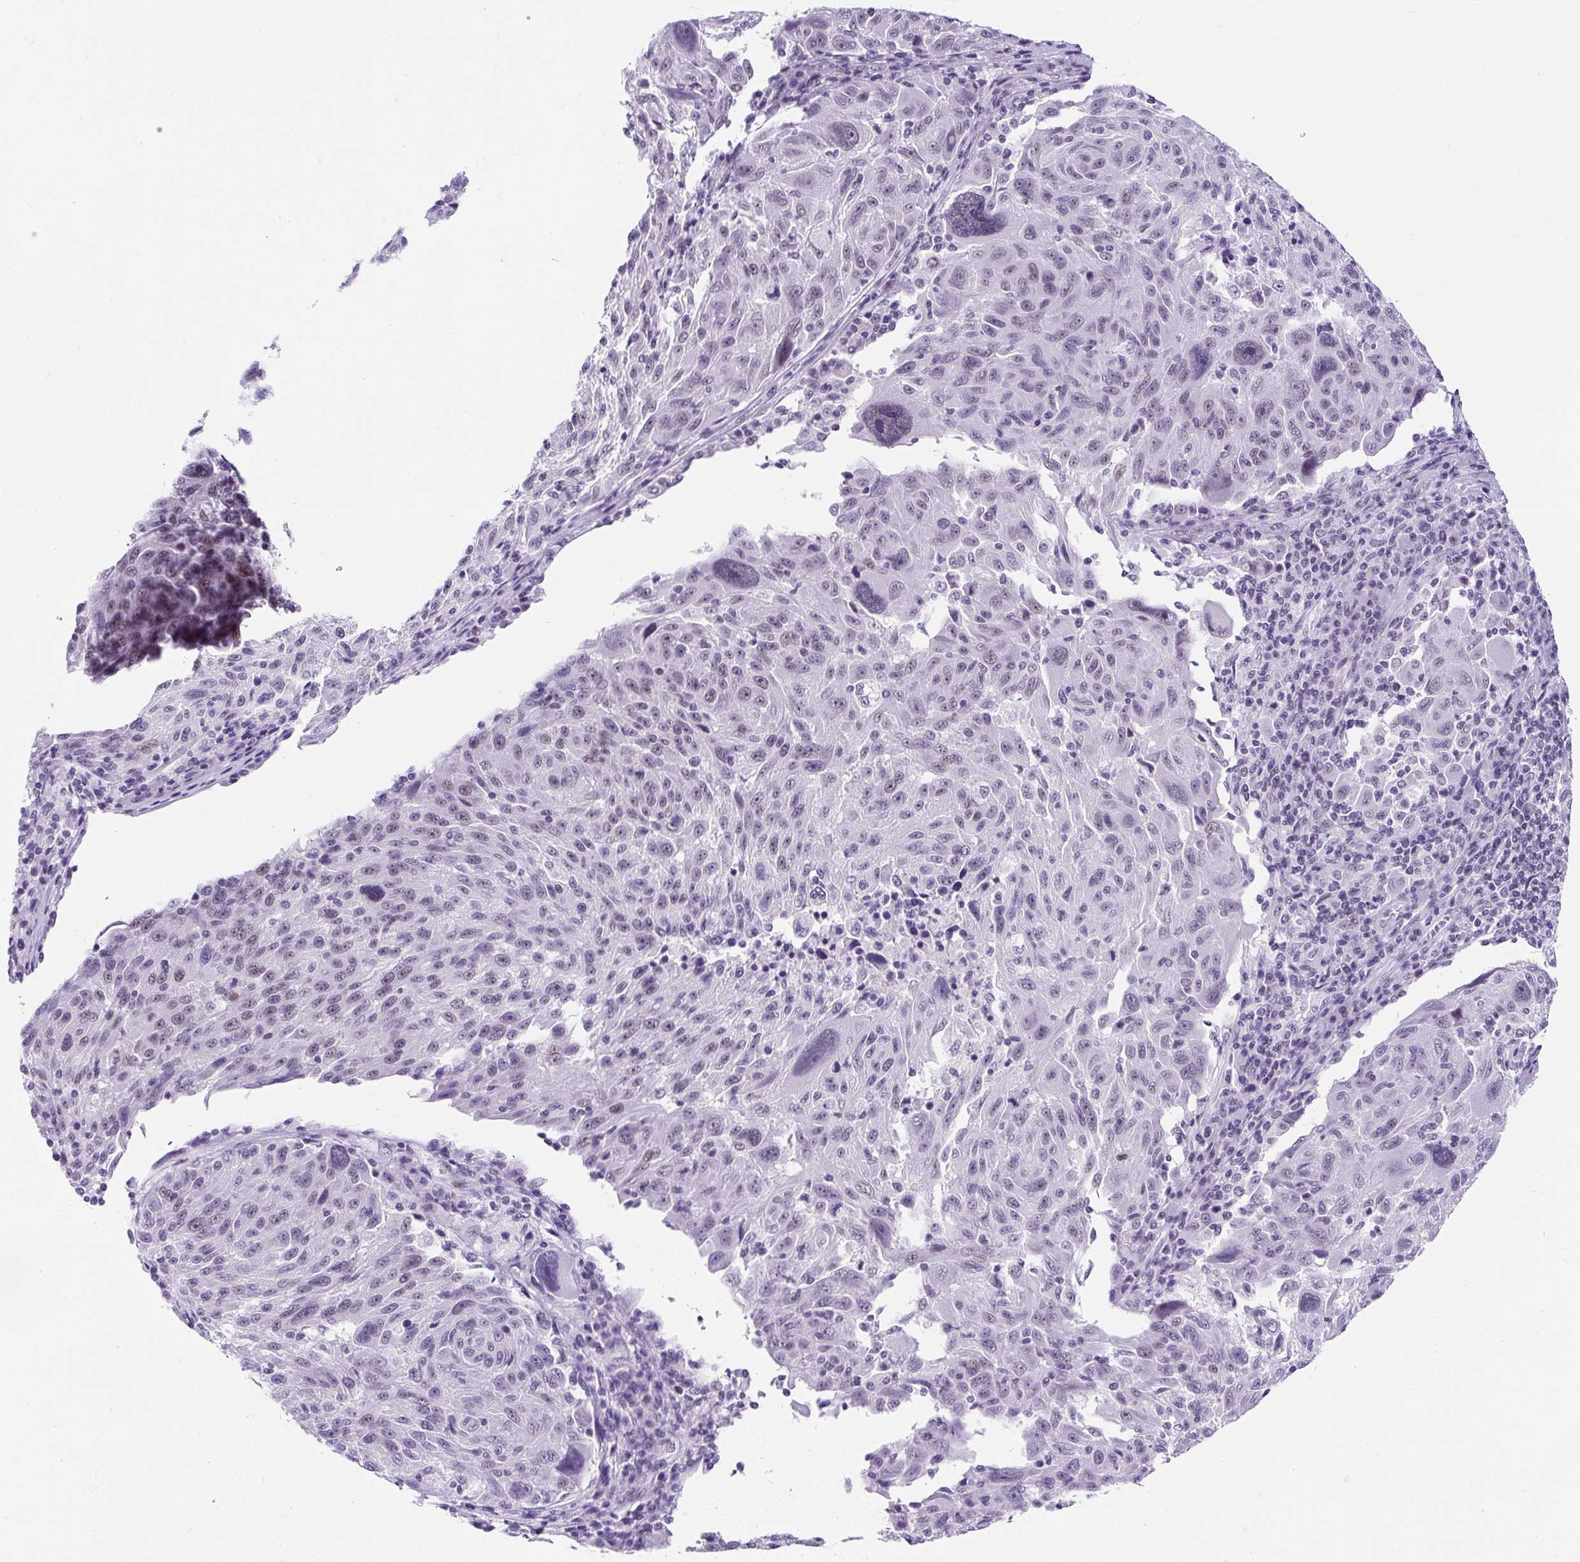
{"staining": {"intensity": "negative", "quantity": "none", "location": "none"}, "tissue": "melanoma", "cell_type": "Tumor cells", "image_type": "cancer", "snomed": [{"axis": "morphology", "description": "Malignant melanoma, NOS"}, {"axis": "topography", "description": "Skin"}], "caption": "Immunohistochemistry (IHC) of malignant melanoma displays no positivity in tumor cells.", "gene": "PLCXD2", "patient": {"sex": "male", "age": 53}}